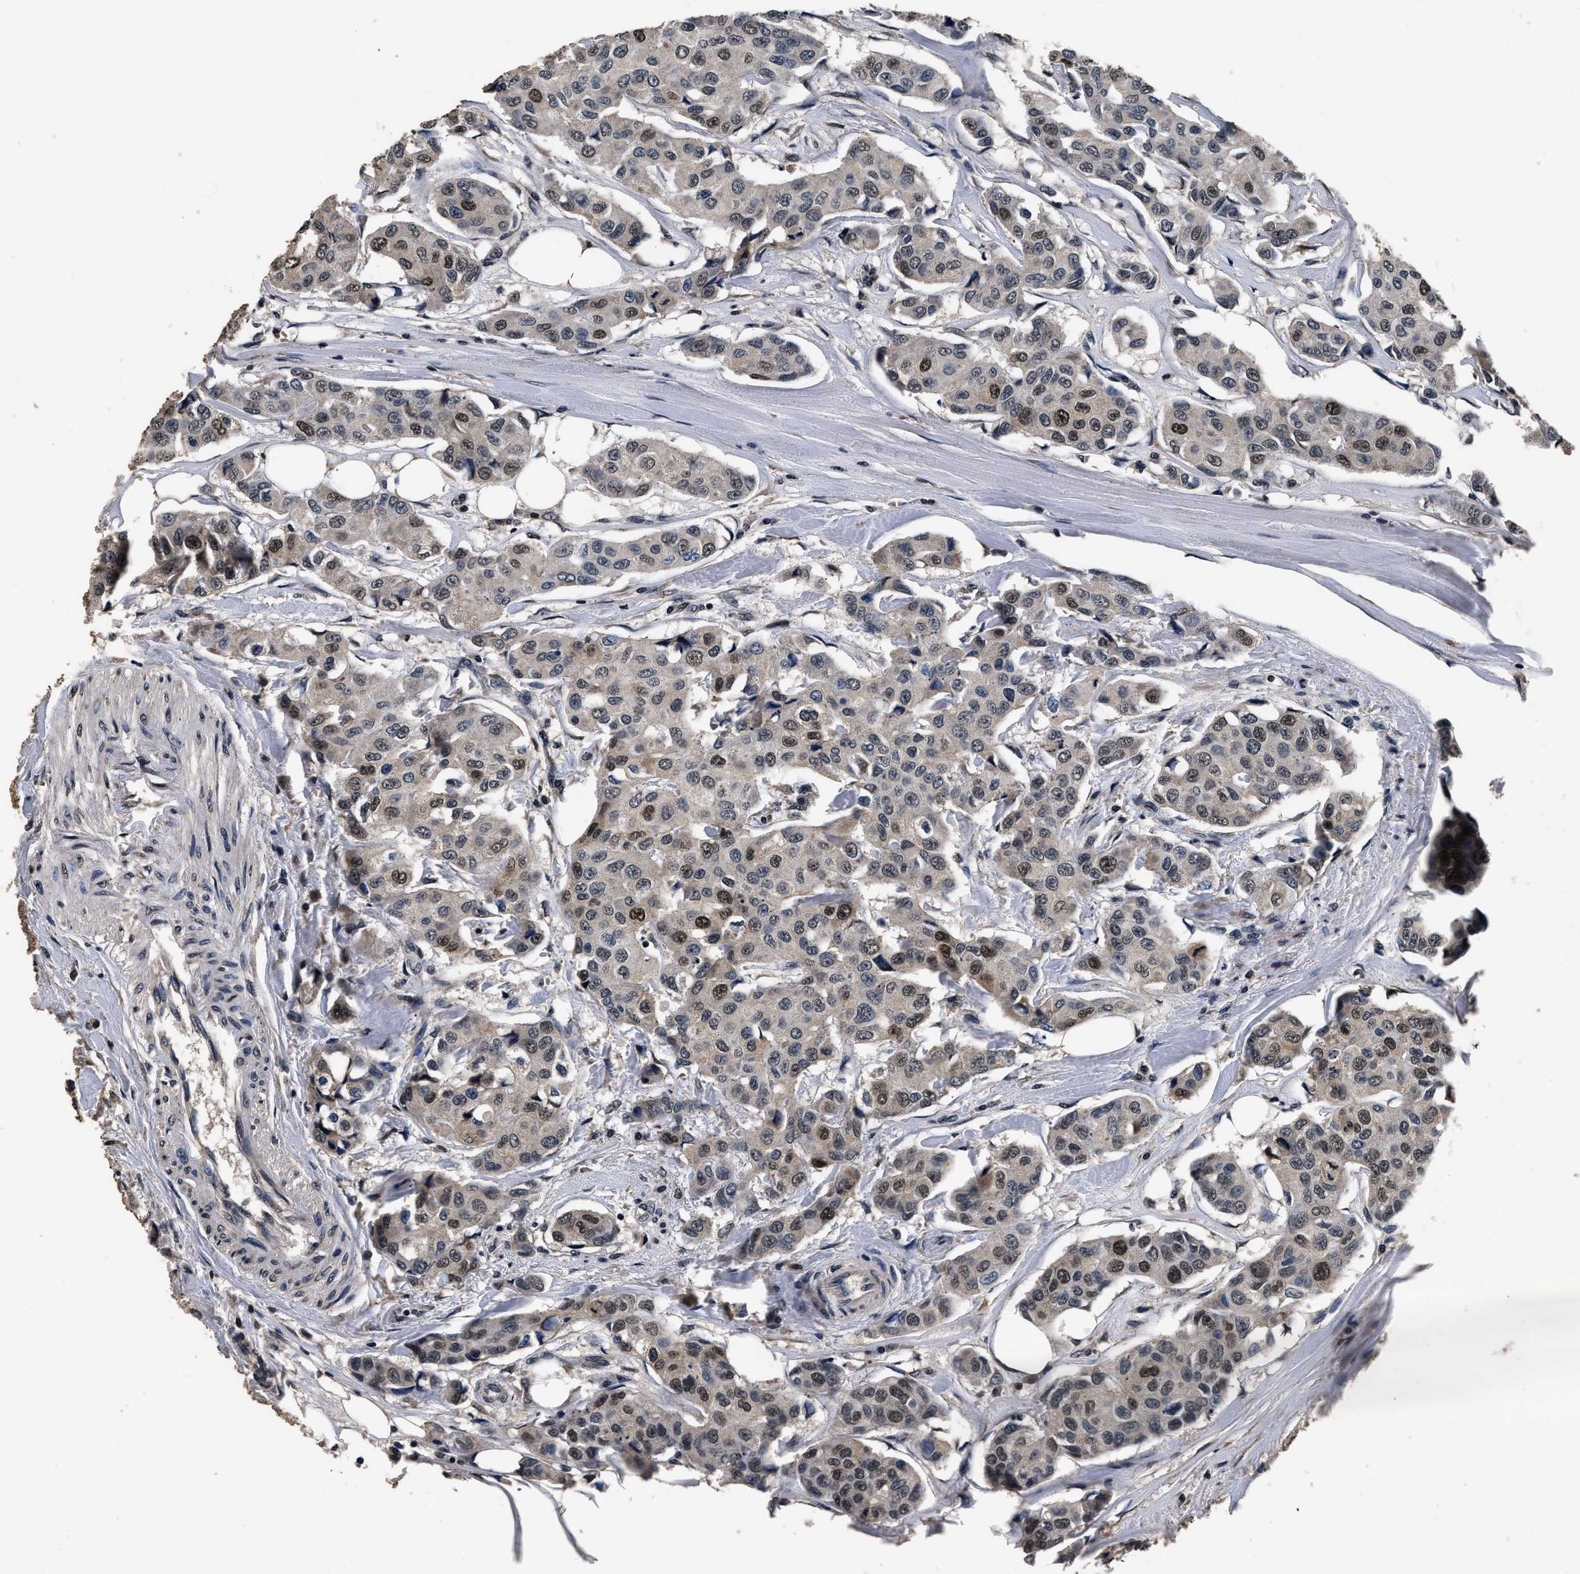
{"staining": {"intensity": "strong", "quantity": "<25%", "location": "nuclear"}, "tissue": "breast cancer", "cell_type": "Tumor cells", "image_type": "cancer", "snomed": [{"axis": "morphology", "description": "Duct carcinoma"}, {"axis": "topography", "description": "Breast"}], "caption": "This image reveals breast cancer stained with immunohistochemistry (IHC) to label a protein in brown. The nuclear of tumor cells show strong positivity for the protein. Nuclei are counter-stained blue.", "gene": "CSTF1", "patient": {"sex": "female", "age": 80}}